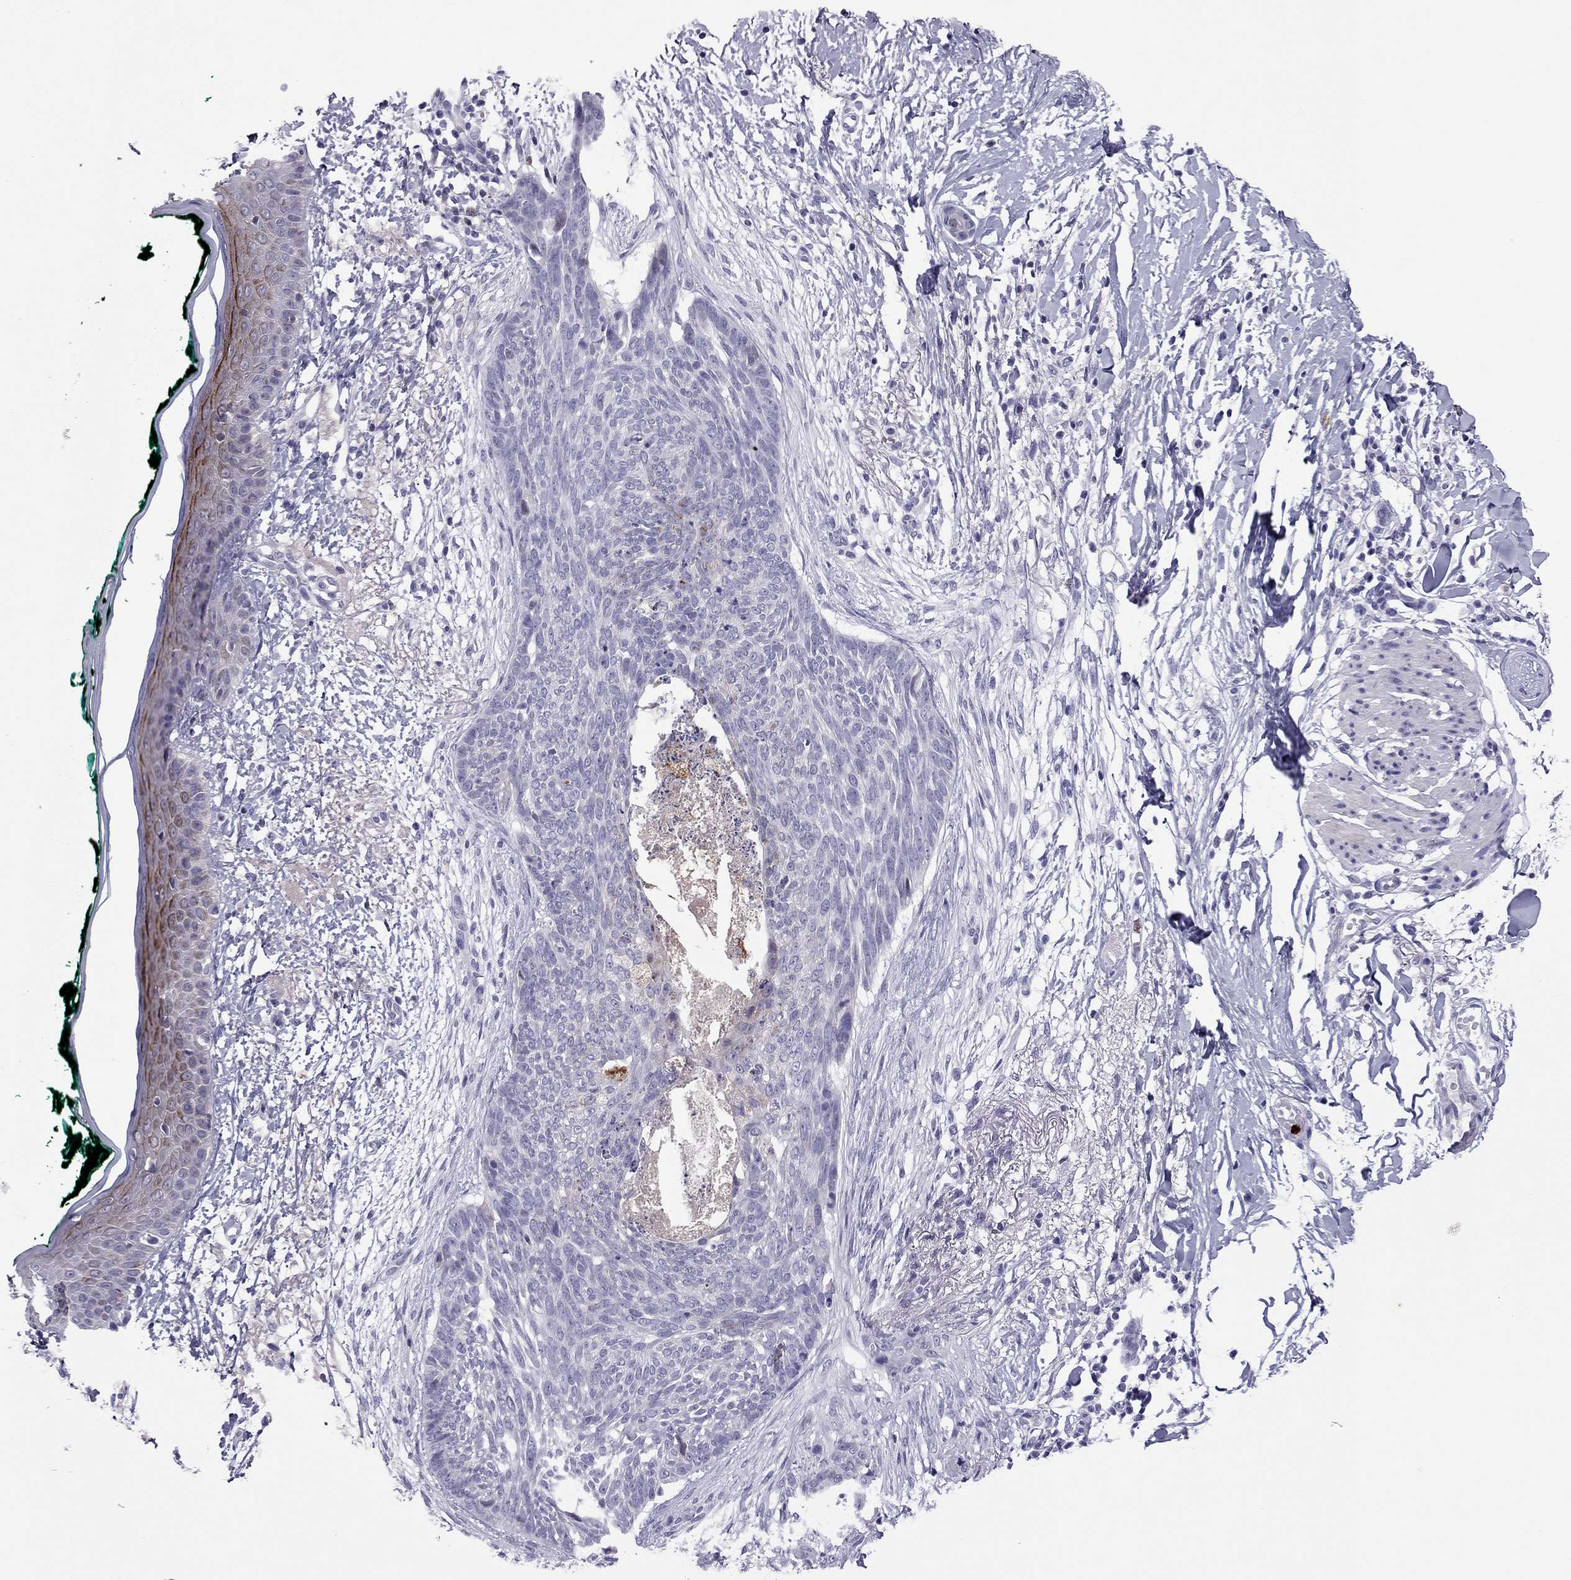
{"staining": {"intensity": "negative", "quantity": "none", "location": "none"}, "tissue": "skin cancer", "cell_type": "Tumor cells", "image_type": "cancer", "snomed": [{"axis": "morphology", "description": "Normal tissue, NOS"}, {"axis": "morphology", "description": "Basal cell carcinoma"}, {"axis": "topography", "description": "Skin"}], "caption": "This is a histopathology image of IHC staining of basal cell carcinoma (skin), which shows no positivity in tumor cells. (Immunohistochemistry, brightfield microscopy, high magnification).", "gene": "CCL27", "patient": {"sex": "male", "age": 84}}